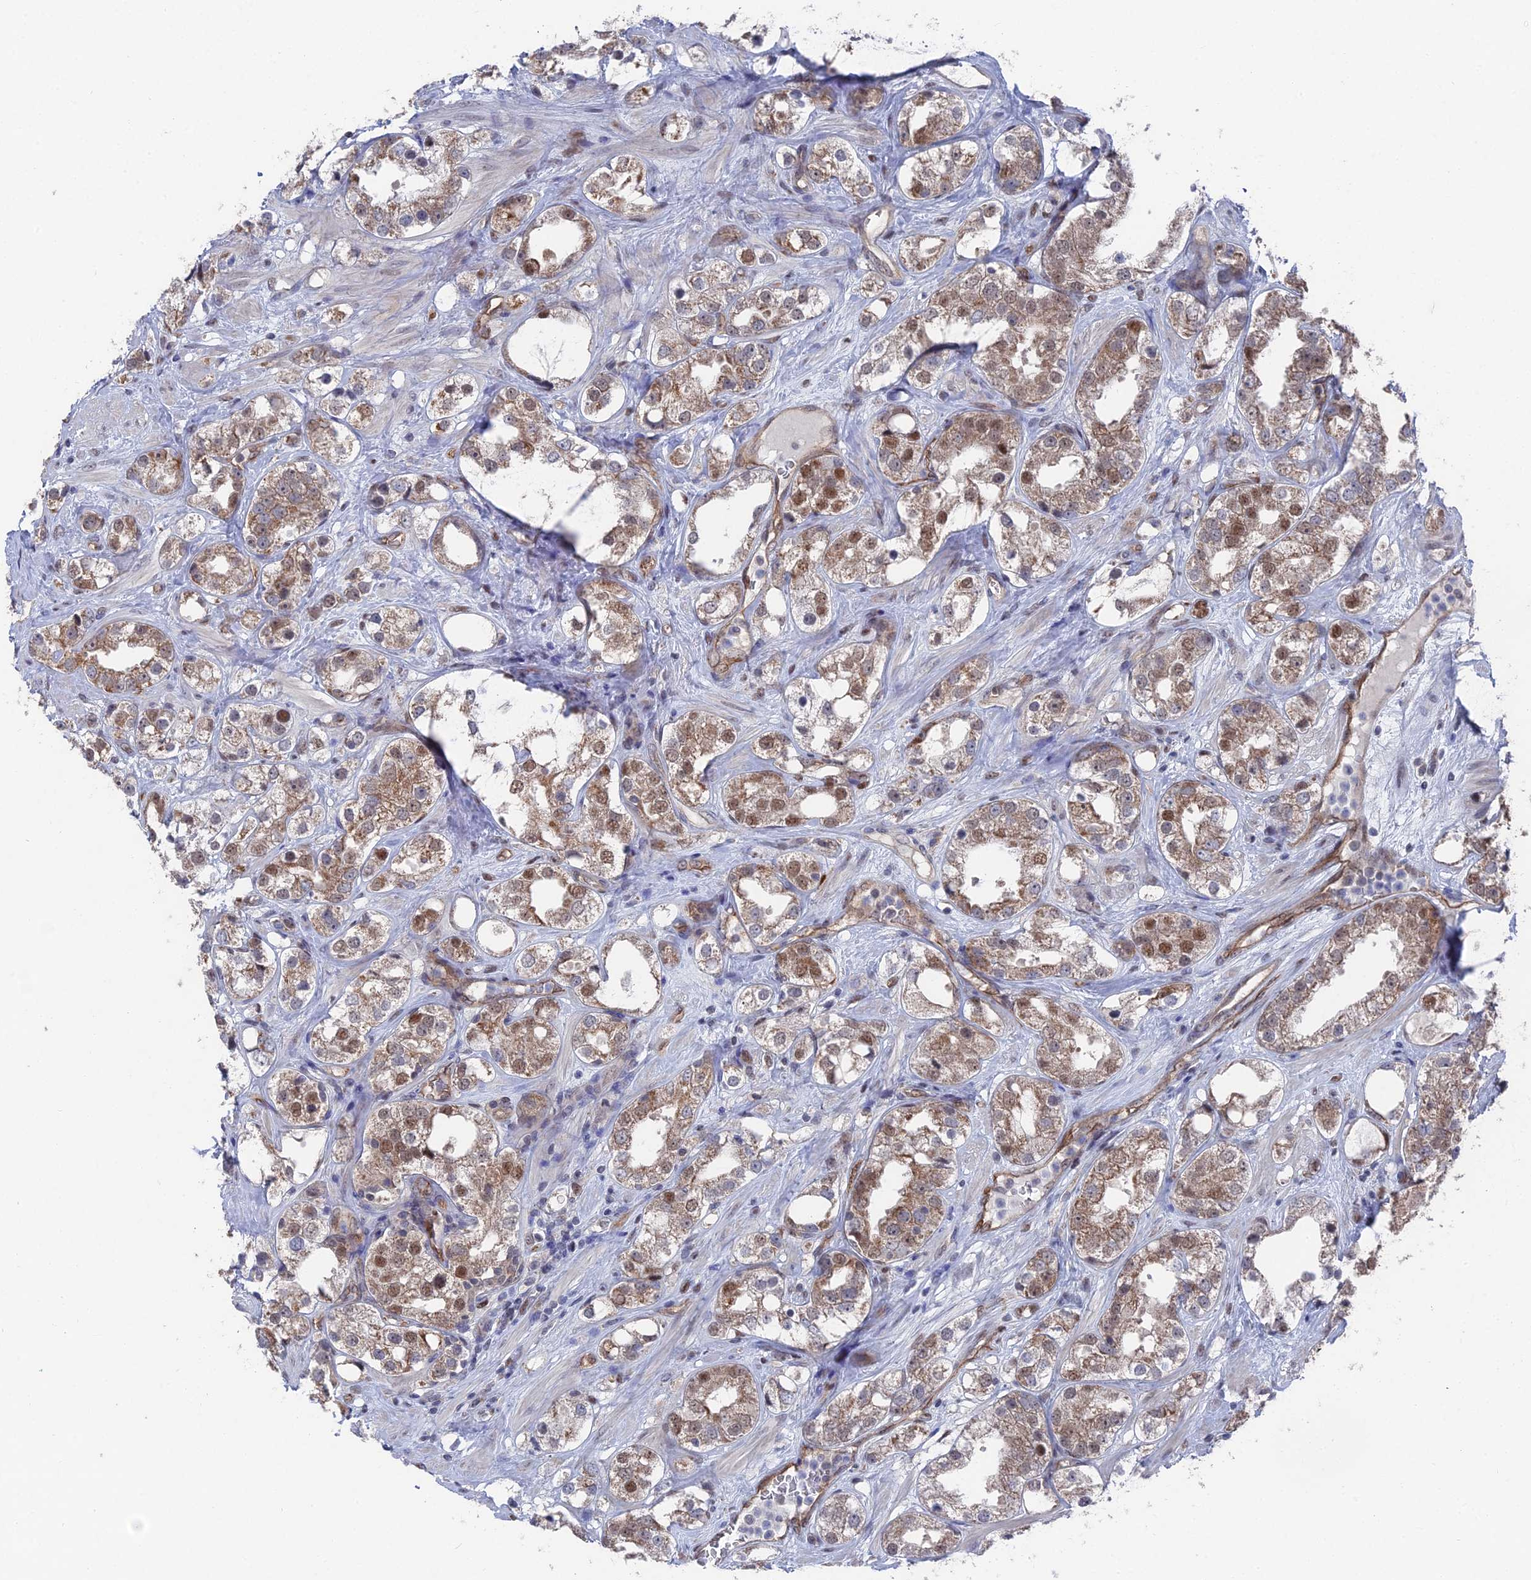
{"staining": {"intensity": "moderate", "quantity": ">75%", "location": "cytoplasmic/membranous,nuclear"}, "tissue": "prostate cancer", "cell_type": "Tumor cells", "image_type": "cancer", "snomed": [{"axis": "morphology", "description": "Adenocarcinoma, NOS"}, {"axis": "topography", "description": "Prostate"}], "caption": "Human adenocarcinoma (prostate) stained for a protein (brown) demonstrates moderate cytoplasmic/membranous and nuclear positive expression in about >75% of tumor cells.", "gene": "UNC5D", "patient": {"sex": "male", "age": 79}}